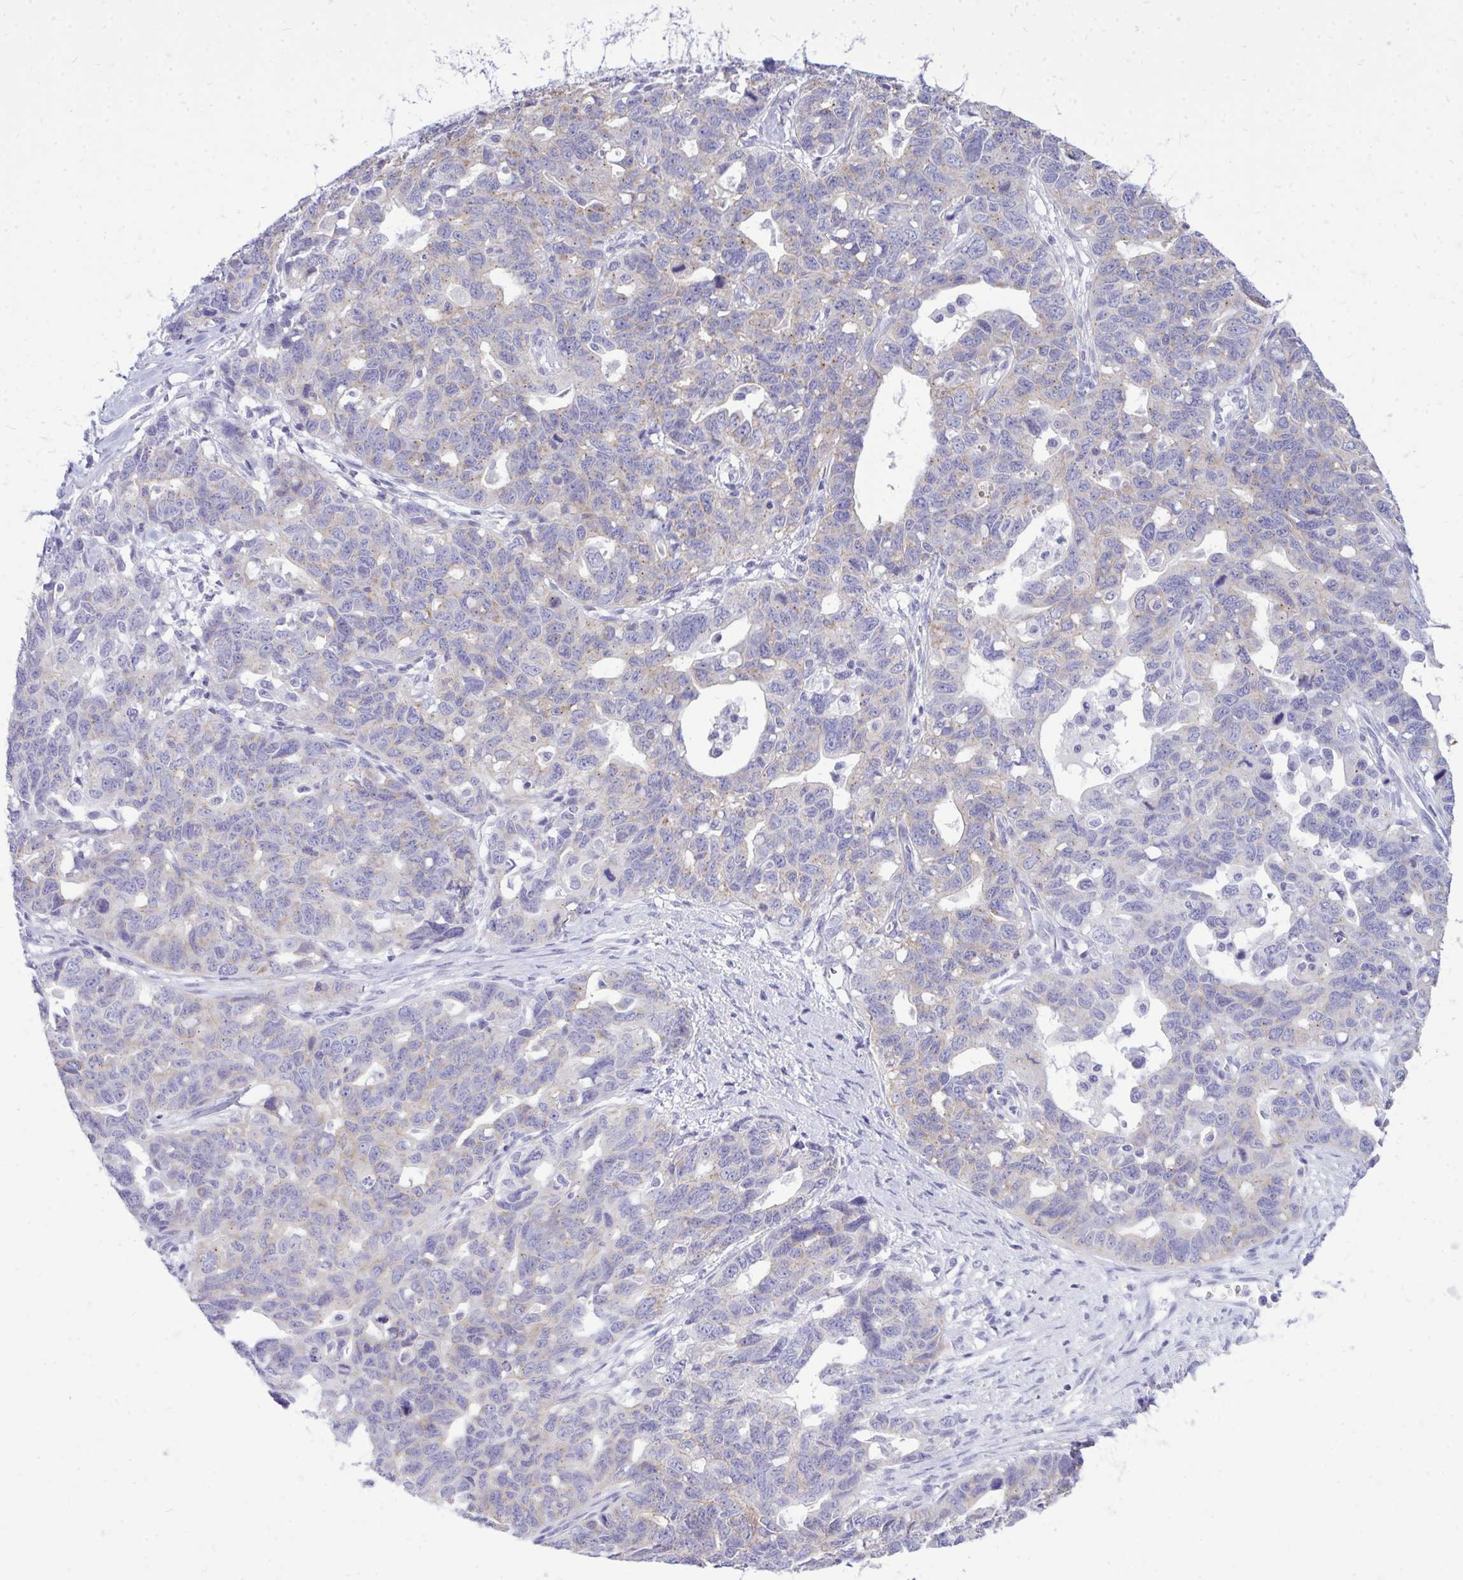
{"staining": {"intensity": "weak", "quantity": "<25%", "location": "cytoplasmic/membranous"}, "tissue": "ovarian cancer", "cell_type": "Tumor cells", "image_type": "cancer", "snomed": [{"axis": "morphology", "description": "Cystadenocarcinoma, serous, NOS"}, {"axis": "topography", "description": "Ovary"}], "caption": "Ovarian serous cystadenocarcinoma stained for a protein using immunohistochemistry (IHC) demonstrates no expression tumor cells.", "gene": "SPTBN2", "patient": {"sex": "female", "age": 69}}